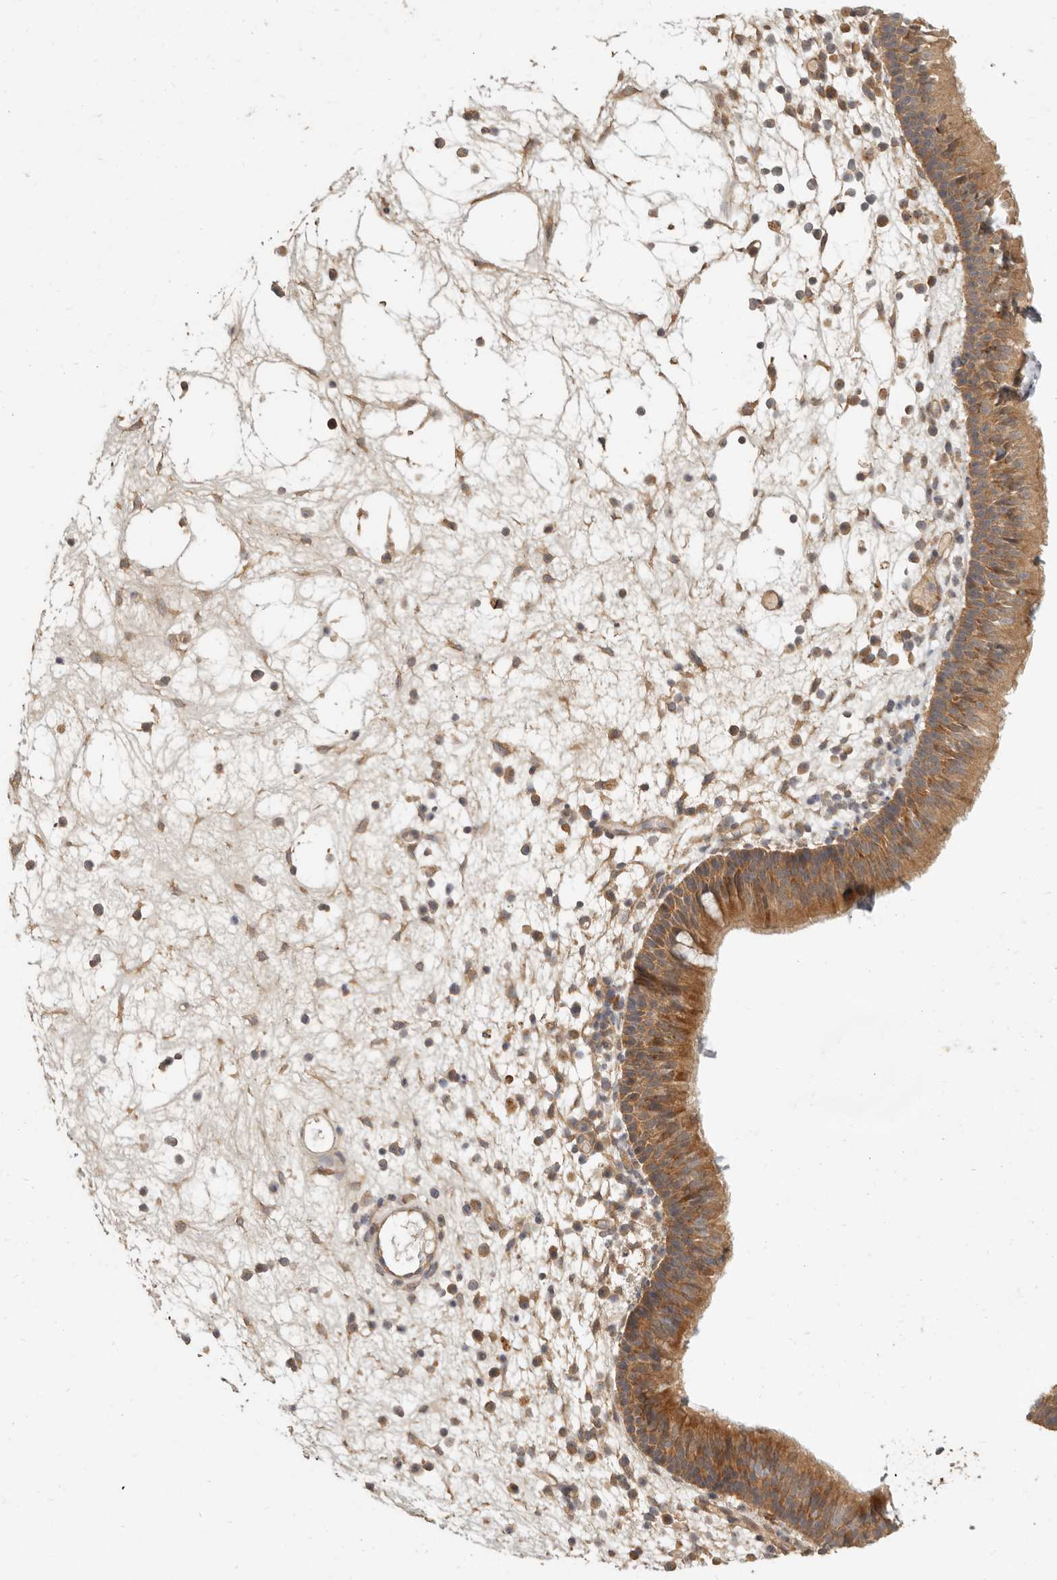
{"staining": {"intensity": "moderate", "quantity": ">75%", "location": "cytoplasmic/membranous"}, "tissue": "nasopharynx", "cell_type": "Respiratory epithelial cells", "image_type": "normal", "snomed": [{"axis": "morphology", "description": "Normal tissue, NOS"}, {"axis": "morphology", "description": "Inflammation, NOS"}, {"axis": "morphology", "description": "Malignant melanoma, Metastatic site"}, {"axis": "topography", "description": "Nasopharynx"}], "caption": "IHC (DAB) staining of benign human nasopharynx exhibits moderate cytoplasmic/membranous protein positivity in approximately >75% of respiratory epithelial cells.", "gene": "VIPR1", "patient": {"sex": "male", "age": 70}}